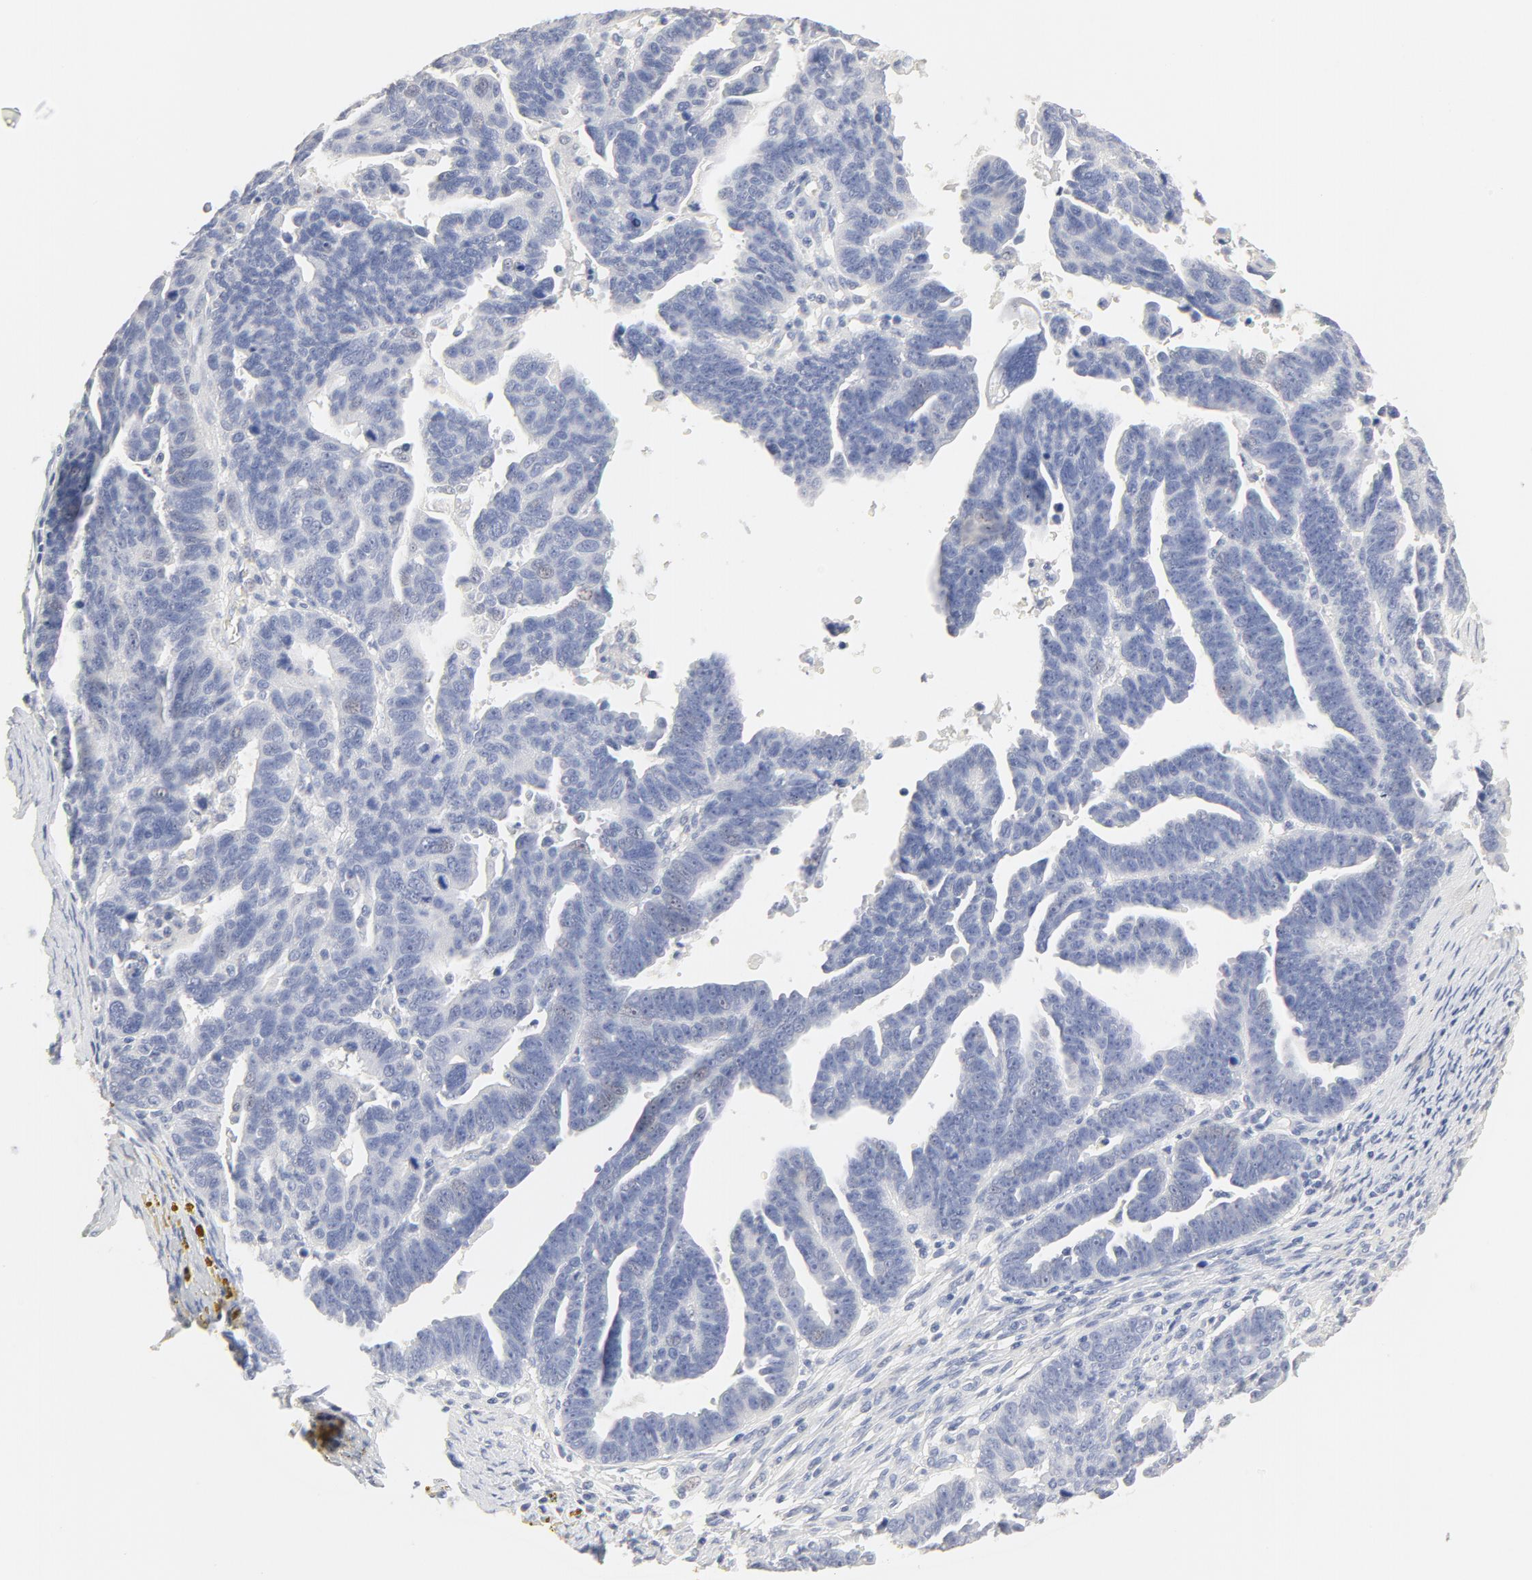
{"staining": {"intensity": "negative", "quantity": "none", "location": "none"}, "tissue": "ovarian cancer", "cell_type": "Tumor cells", "image_type": "cancer", "snomed": [{"axis": "morphology", "description": "Carcinoma, endometroid"}, {"axis": "morphology", "description": "Cystadenocarcinoma, serous, NOS"}, {"axis": "topography", "description": "Ovary"}], "caption": "Histopathology image shows no significant protein expression in tumor cells of ovarian cancer (serous cystadenocarcinoma).", "gene": "FCGBP", "patient": {"sex": "female", "age": 45}}